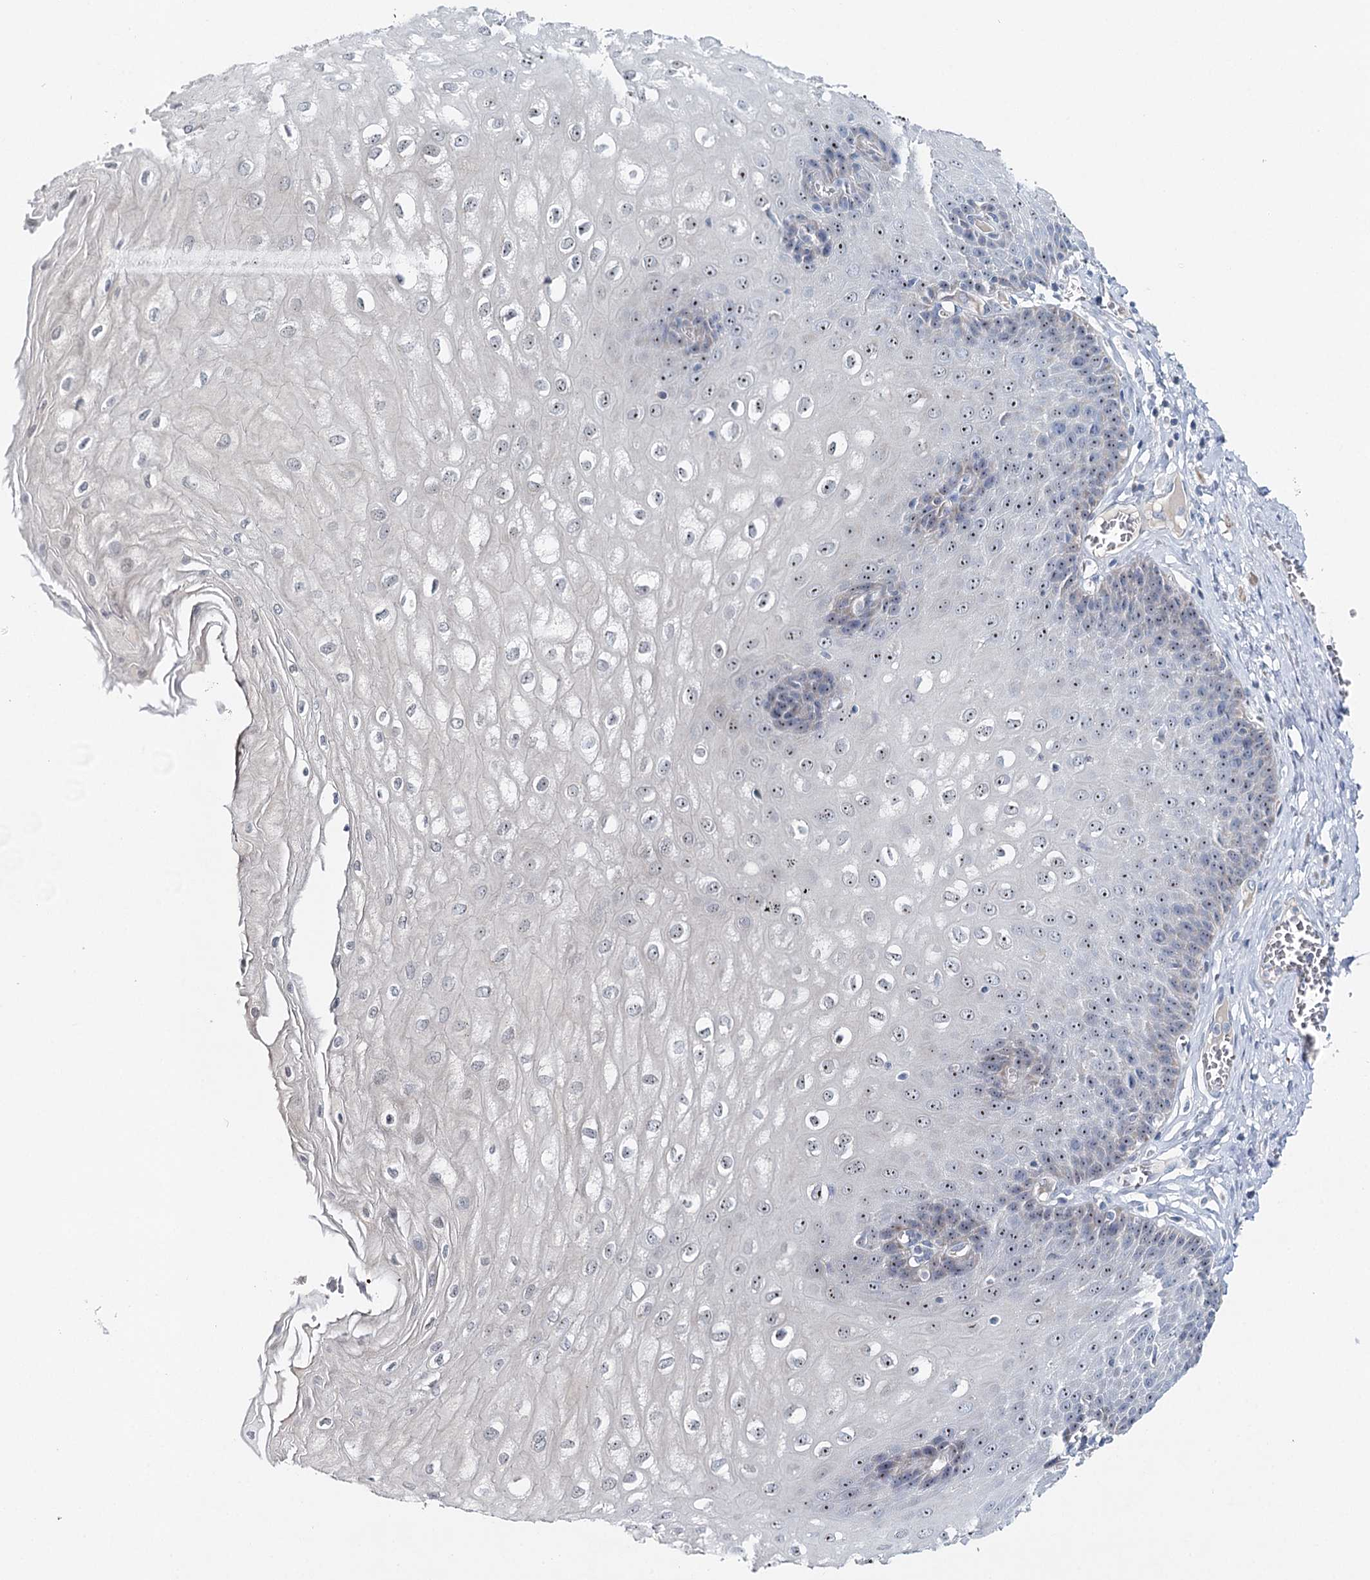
{"staining": {"intensity": "weak", "quantity": "<25%", "location": "cytoplasmic/membranous,nuclear"}, "tissue": "esophagus", "cell_type": "Squamous epithelial cells", "image_type": "normal", "snomed": [{"axis": "morphology", "description": "Normal tissue, NOS"}, {"axis": "topography", "description": "Esophagus"}], "caption": "There is no significant positivity in squamous epithelial cells of esophagus. (DAB (3,3'-diaminobenzidine) IHC, high magnification).", "gene": "RBM43", "patient": {"sex": "male", "age": 60}}